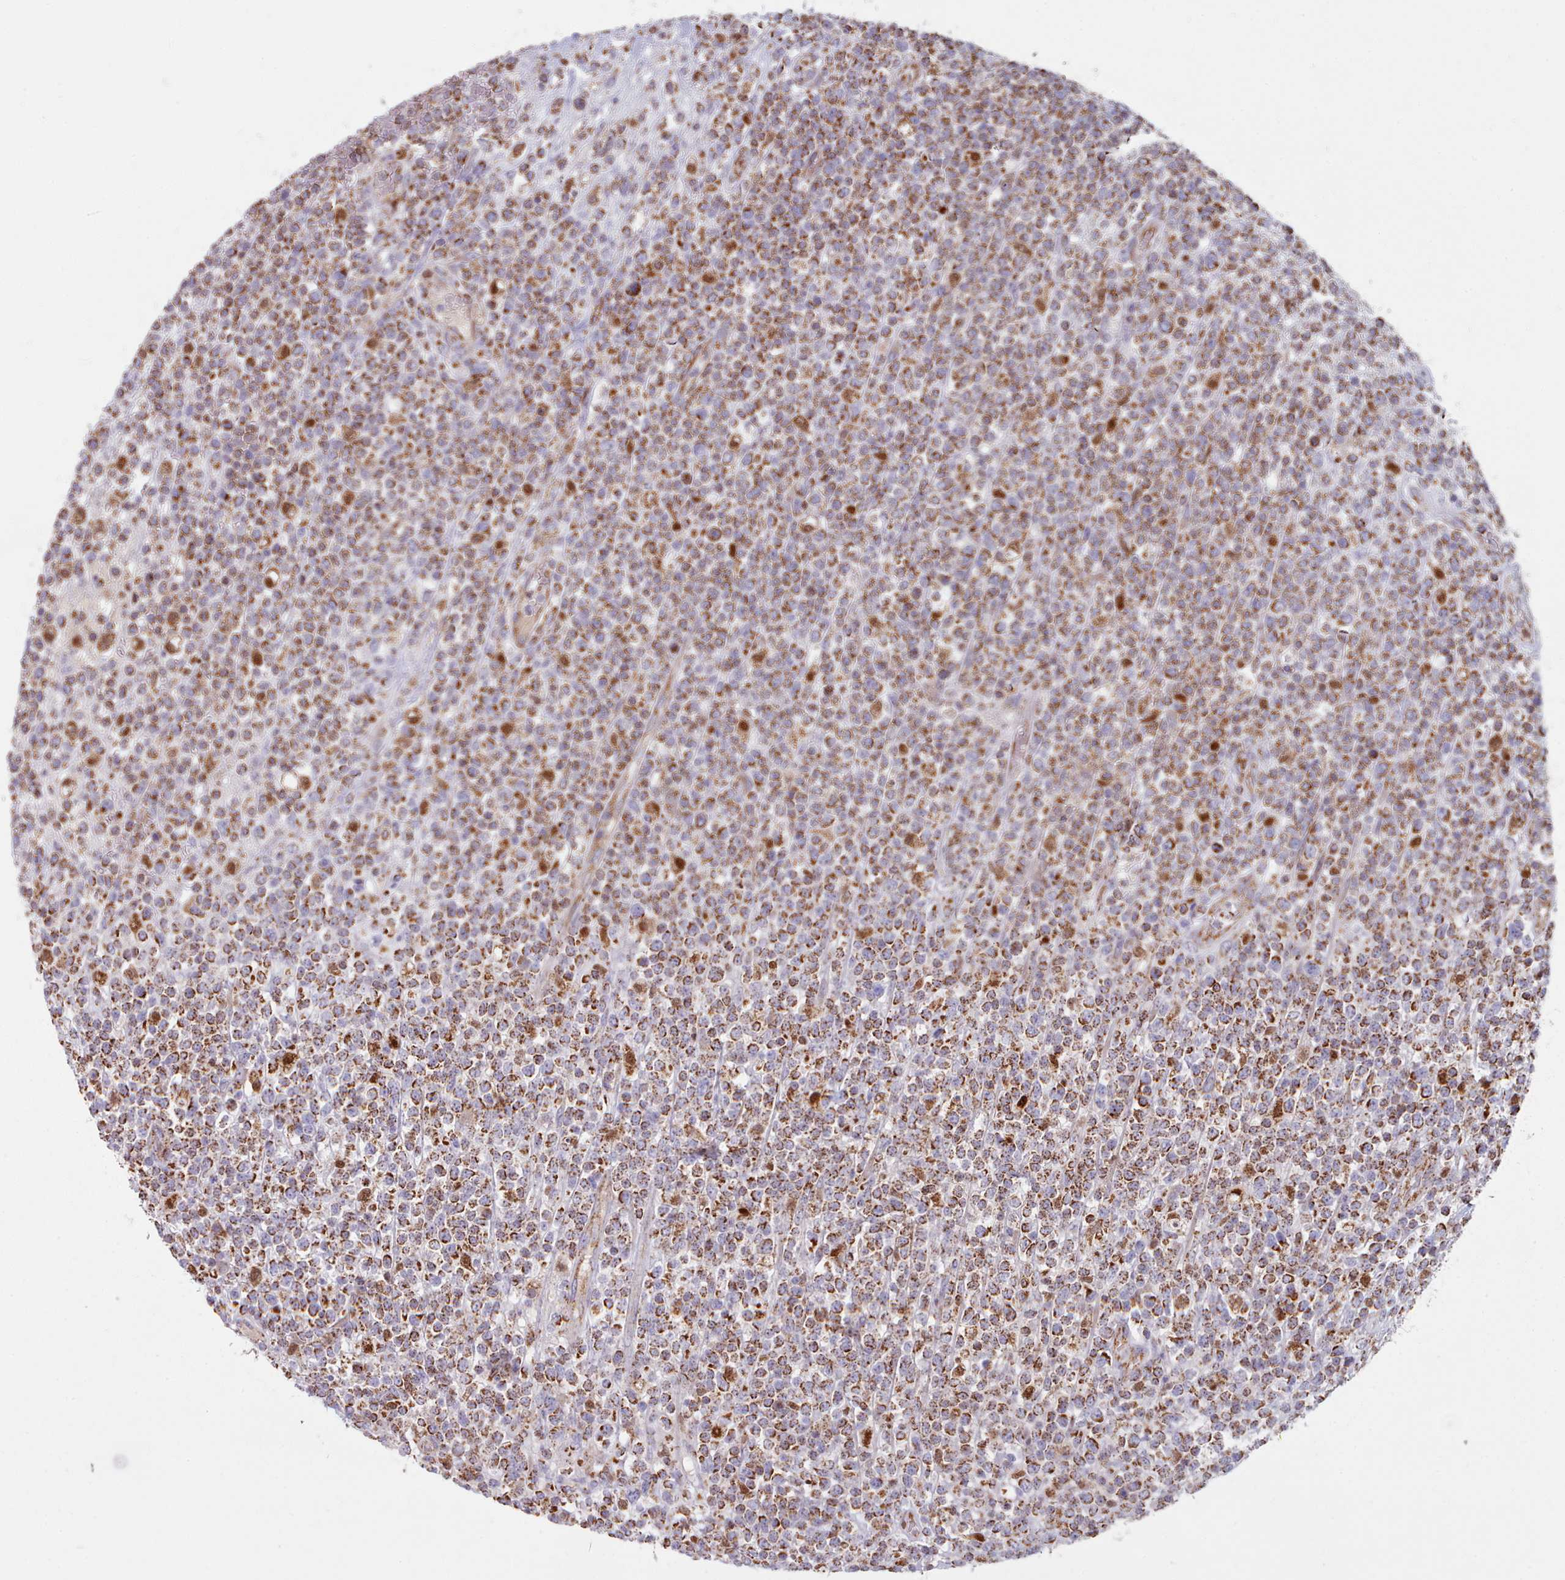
{"staining": {"intensity": "strong", "quantity": ">75%", "location": "cytoplasmic/membranous"}, "tissue": "lymphoma", "cell_type": "Tumor cells", "image_type": "cancer", "snomed": [{"axis": "morphology", "description": "Malignant lymphoma, non-Hodgkin's type, High grade"}, {"axis": "topography", "description": "Colon"}], "caption": "Malignant lymphoma, non-Hodgkin's type (high-grade) stained with a brown dye displays strong cytoplasmic/membranous positive positivity in approximately >75% of tumor cells.", "gene": "HSDL2", "patient": {"sex": "female", "age": 53}}